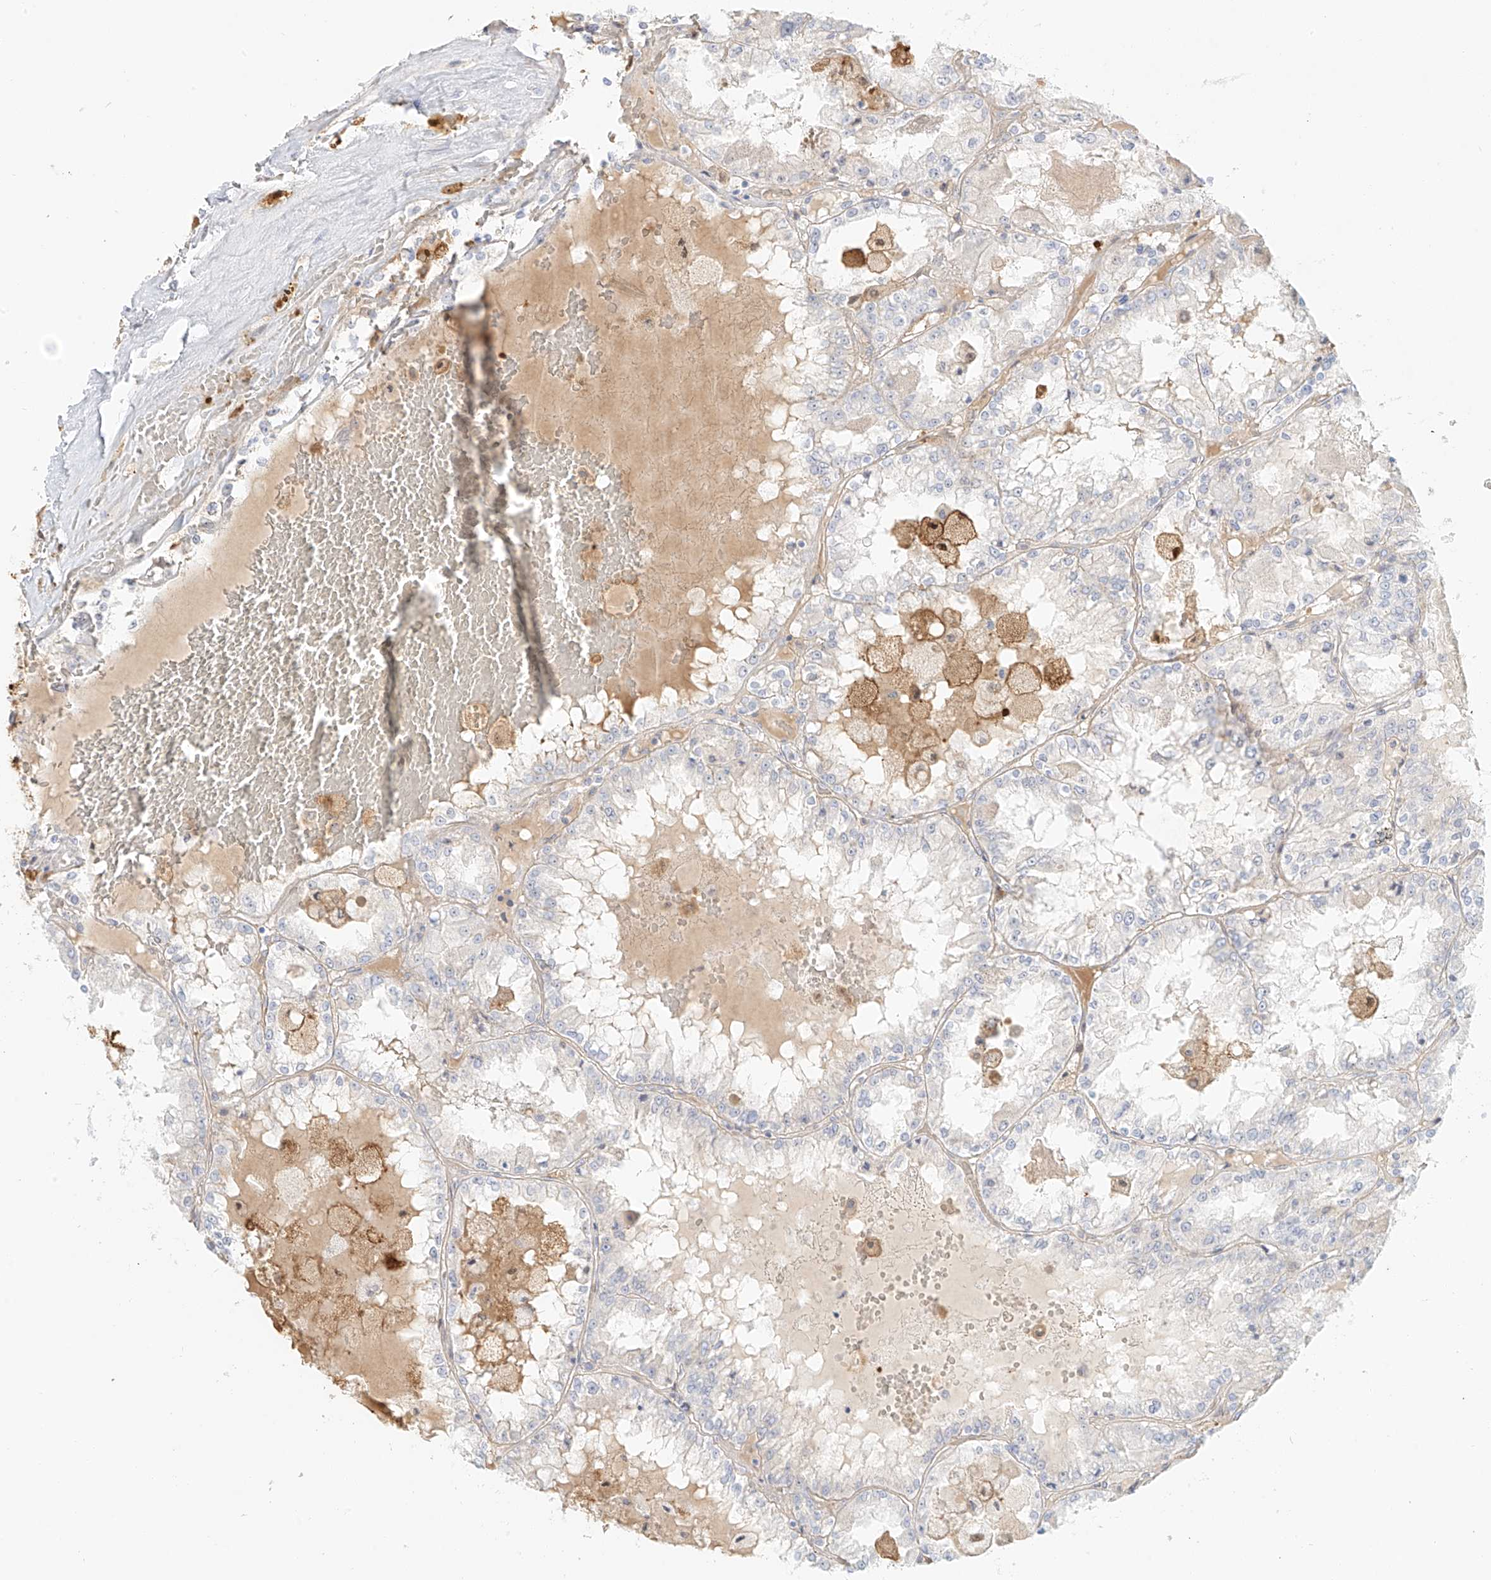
{"staining": {"intensity": "negative", "quantity": "none", "location": "none"}, "tissue": "renal cancer", "cell_type": "Tumor cells", "image_type": "cancer", "snomed": [{"axis": "morphology", "description": "Adenocarcinoma, NOS"}, {"axis": "topography", "description": "Kidney"}], "caption": "Immunohistochemistry micrograph of adenocarcinoma (renal) stained for a protein (brown), which exhibits no staining in tumor cells. (DAB immunohistochemistry (IHC) visualized using brightfield microscopy, high magnification).", "gene": "UPK1B", "patient": {"sex": "female", "age": 56}}